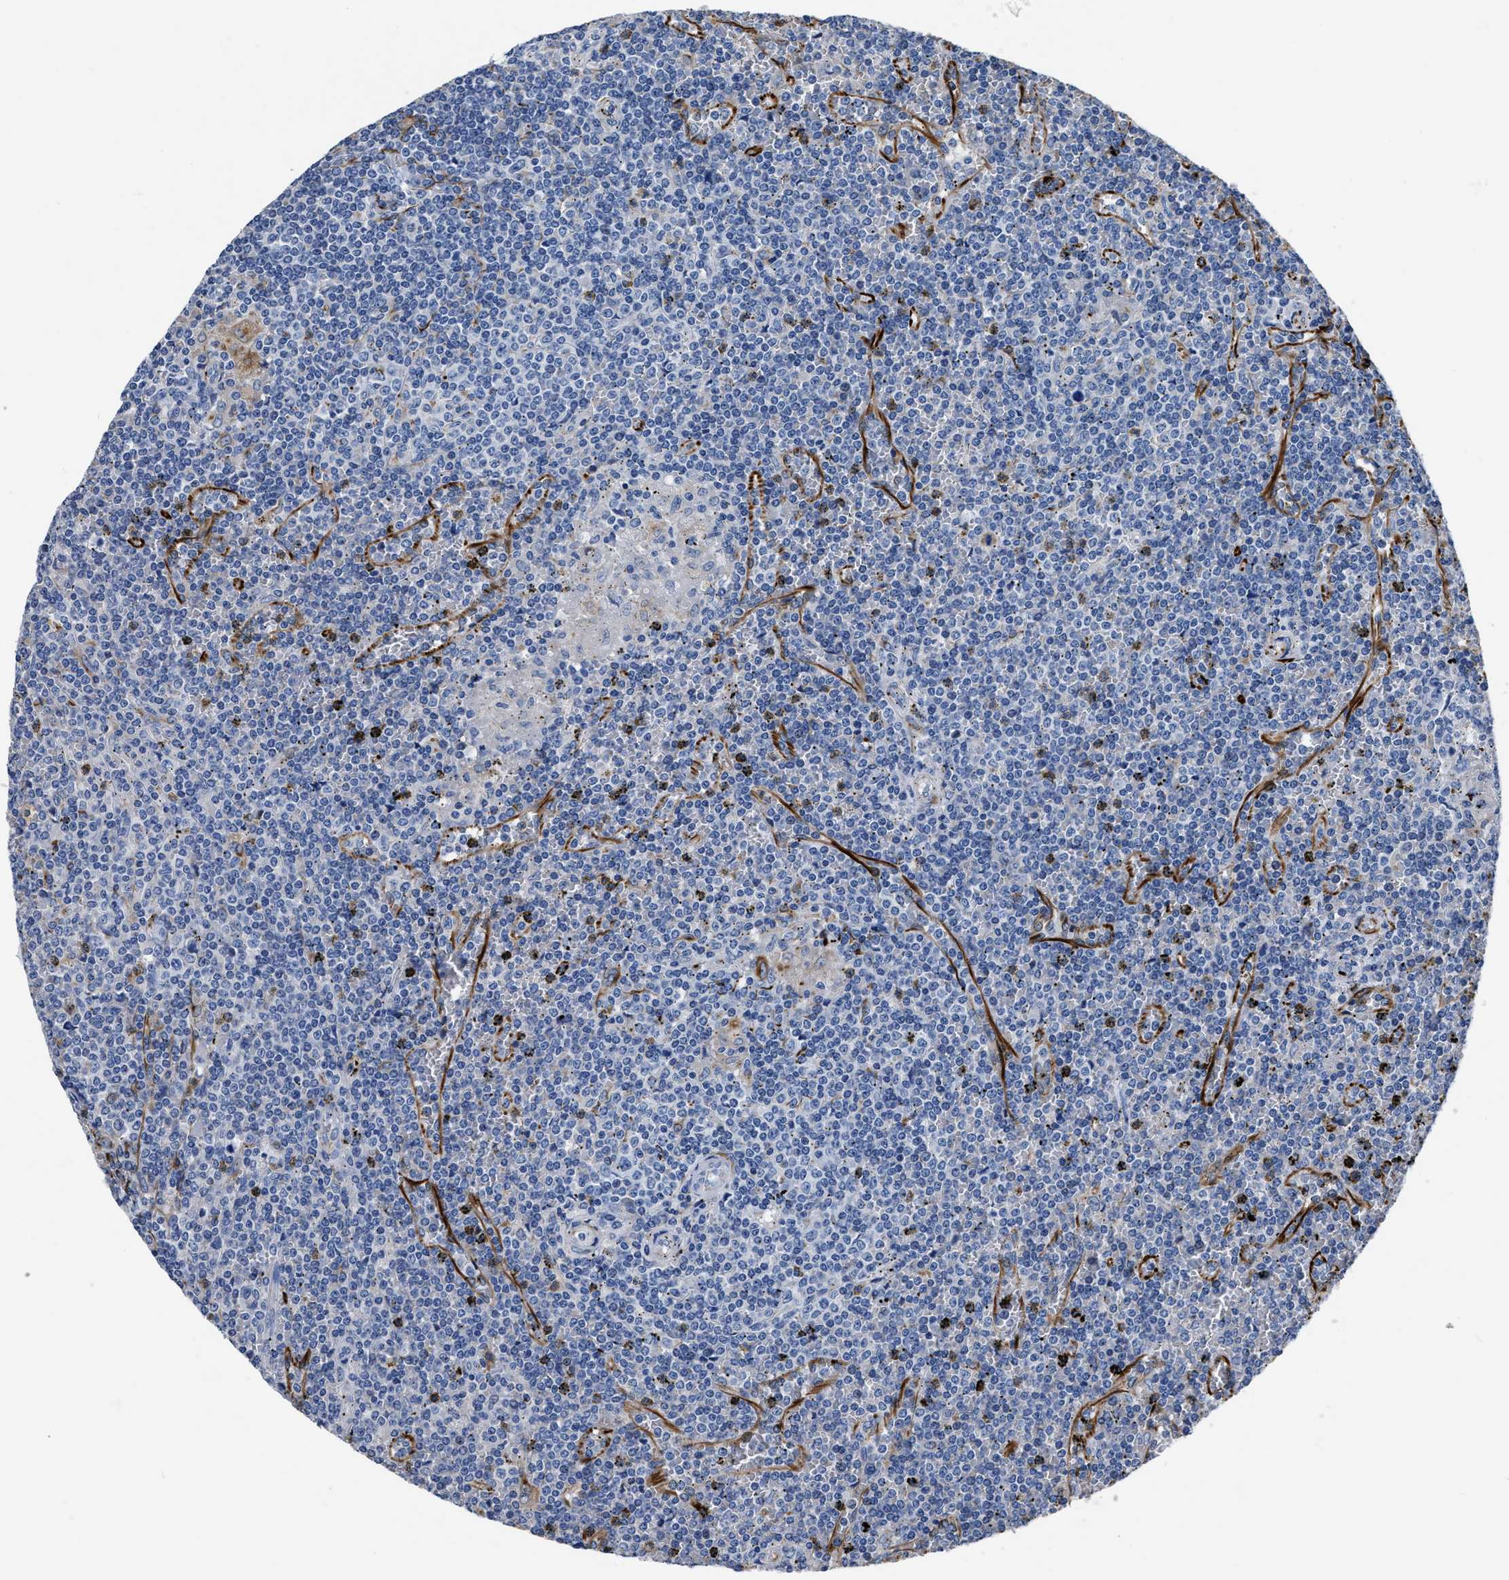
{"staining": {"intensity": "negative", "quantity": "none", "location": "none"}, "tissue": "lymphoma", "cell_type": "Tumor cells", "image_type": "cancer", "snomed": [{"axis": "morphology", "description": "Malignant lymphoma, non-Hodgkin's type, Low grade"}, {"axis": "topography", "description": "Spleen"}], "caption": "Lymphoma was stained to show a protein in brown. There is no significant positivity in tumor cells.", "gene": "OR10G3", "patient": {"sex": "female", "age": 19}}